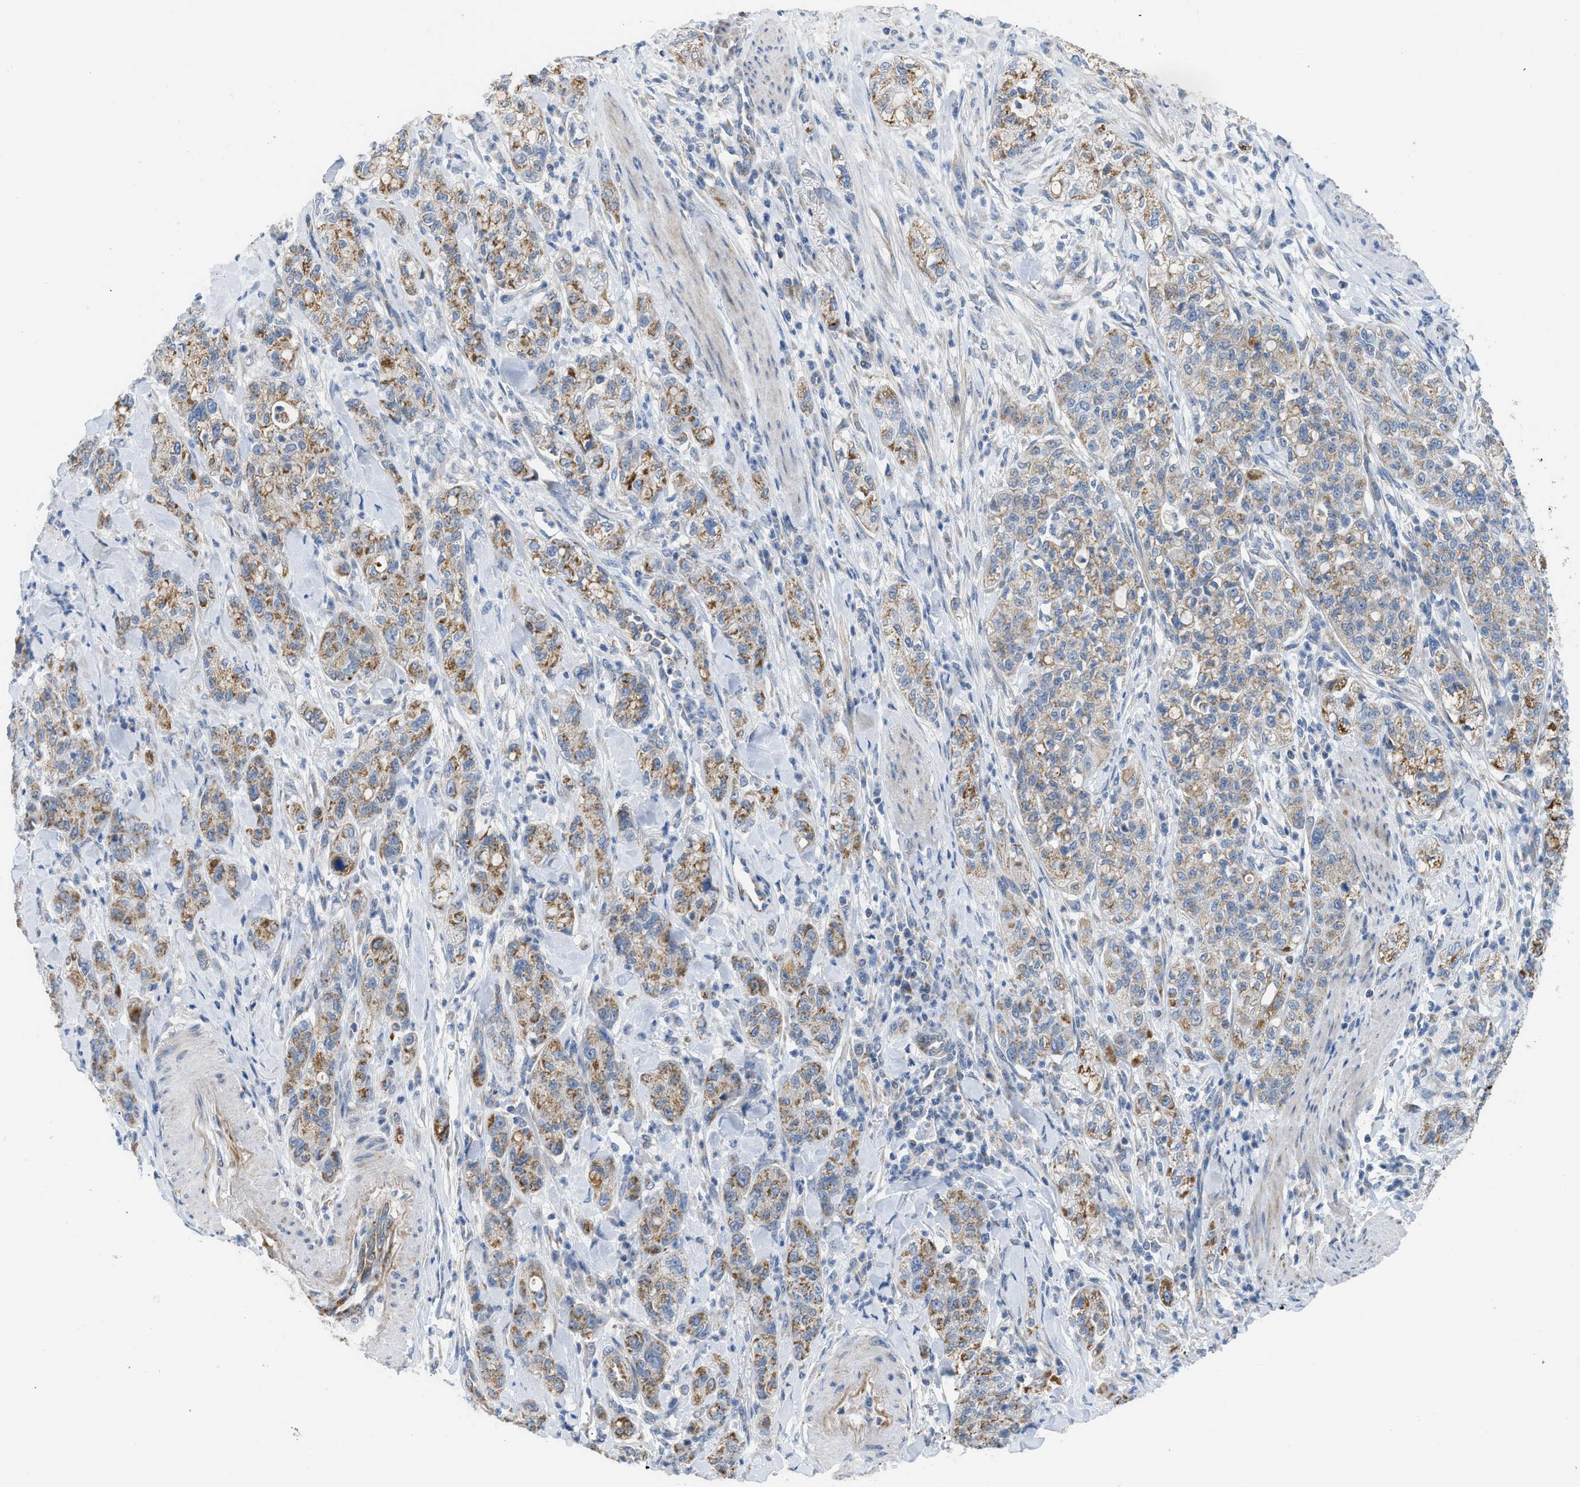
{"staining": {"intensity": "moderate", "quantity": "25%-75%", "location": "cytoplasmic/membranous"}, "tissue": "pancreatic cancer", "cell_type": "Tumor cells", "image_type": "cancer", "snomed": [{"axis": "morphology", "description": "Adenocarcinoma, NOS"}, {"axis": "topography", "description": "Pancreas"}], "caption": "This is a micrograph of IHC staining of adenocarcinoma (pancreatic), which shows moderate staining in the cytoplasmic/membranous of tumor cells.", "gene": "GOT2", "patient": {"sex": "female", "age": 78}}